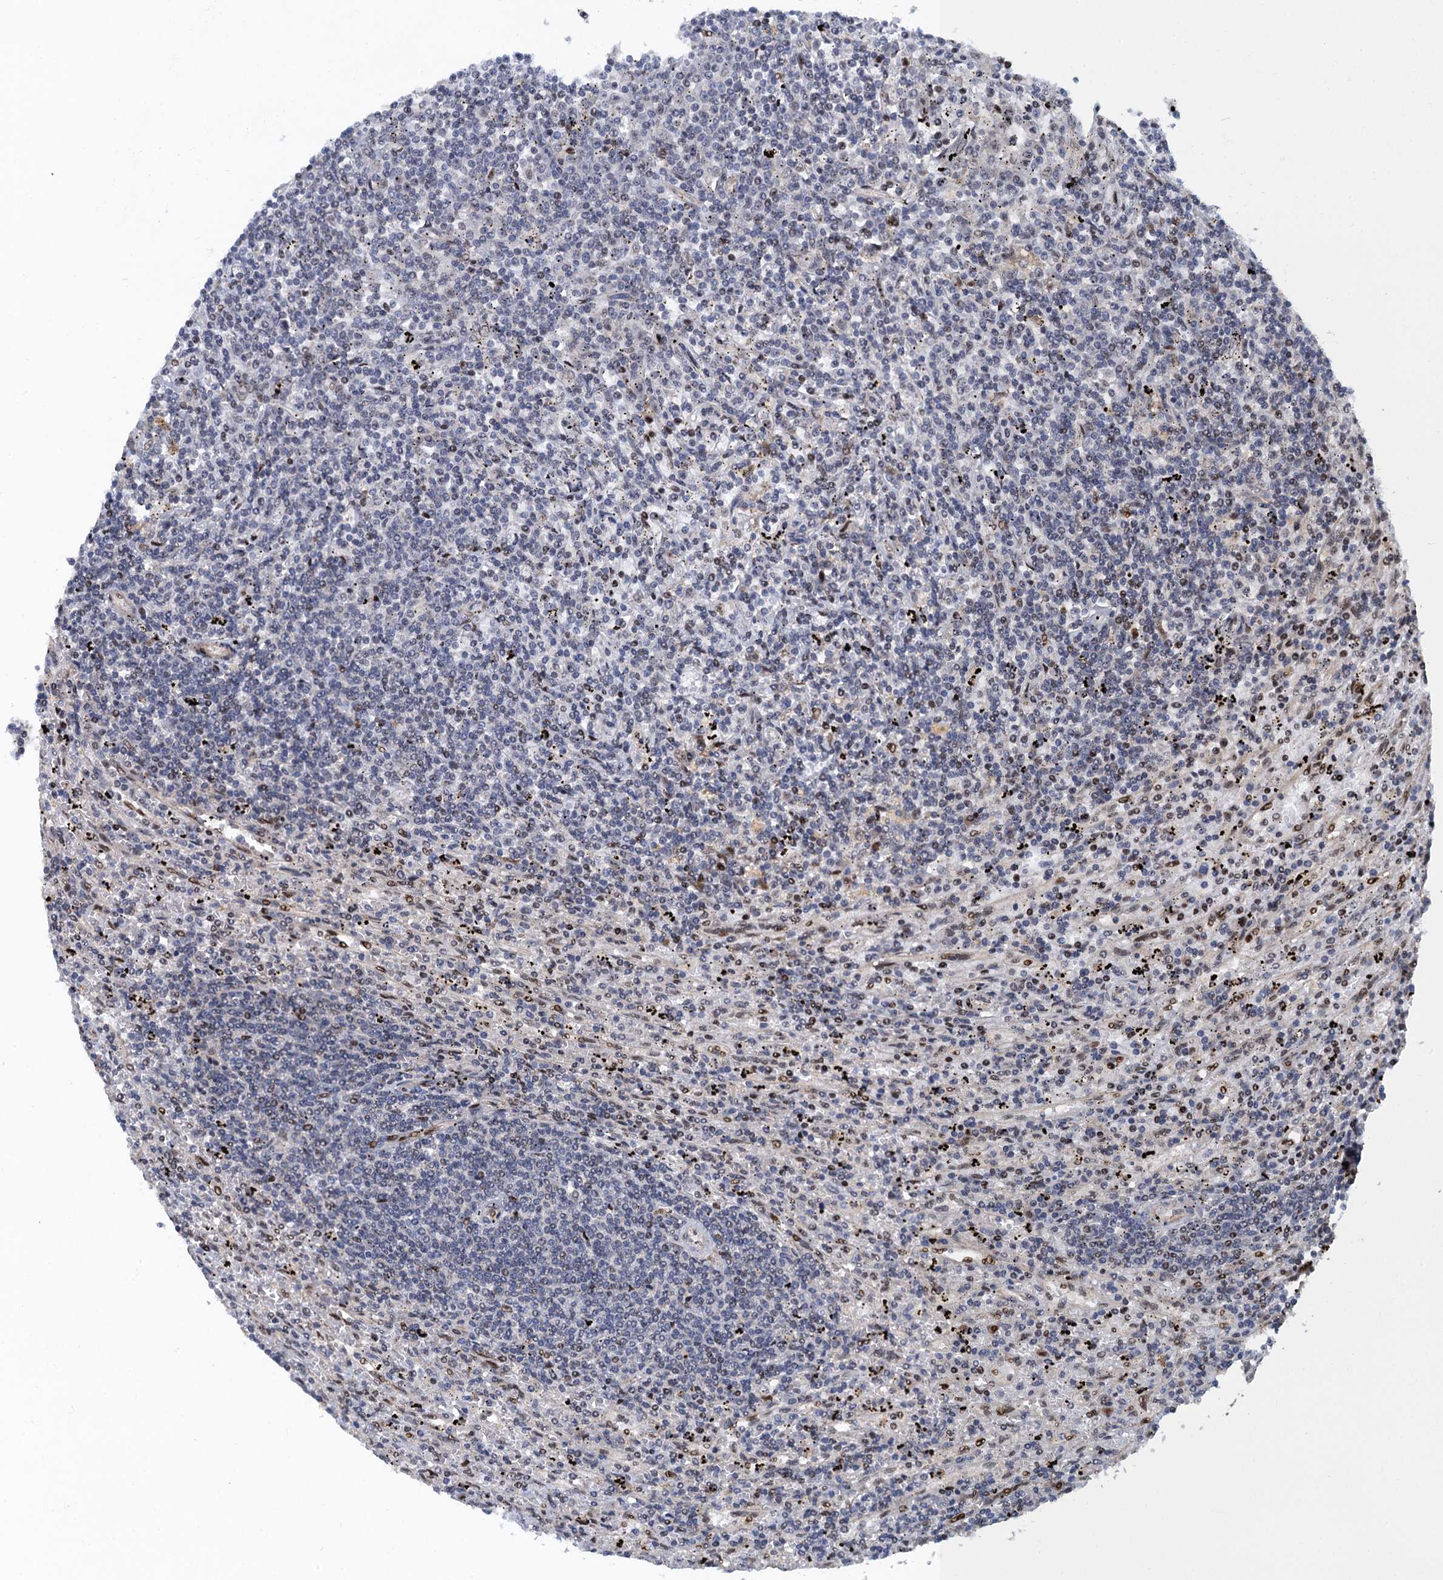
{"staining": {"intensity": "negative", "quantity": "none", "location": "none"}, "tissue": "lymphoma", "cell_type": "Tumor cells", "image_type": "cancer", "snomed": [{"axis": "morphology", "description": "Malignant lymphoma, non-Hodgkin's type, Low grade"}, {"axis": "topography", "description": "Spleen"}], "caption": "This is an immunohistochemistry micrograph of human lymphoma. There is no expression in tumor cells.", "gene": "ATOSA", "patient": {"sex": "male", "age": 76}}